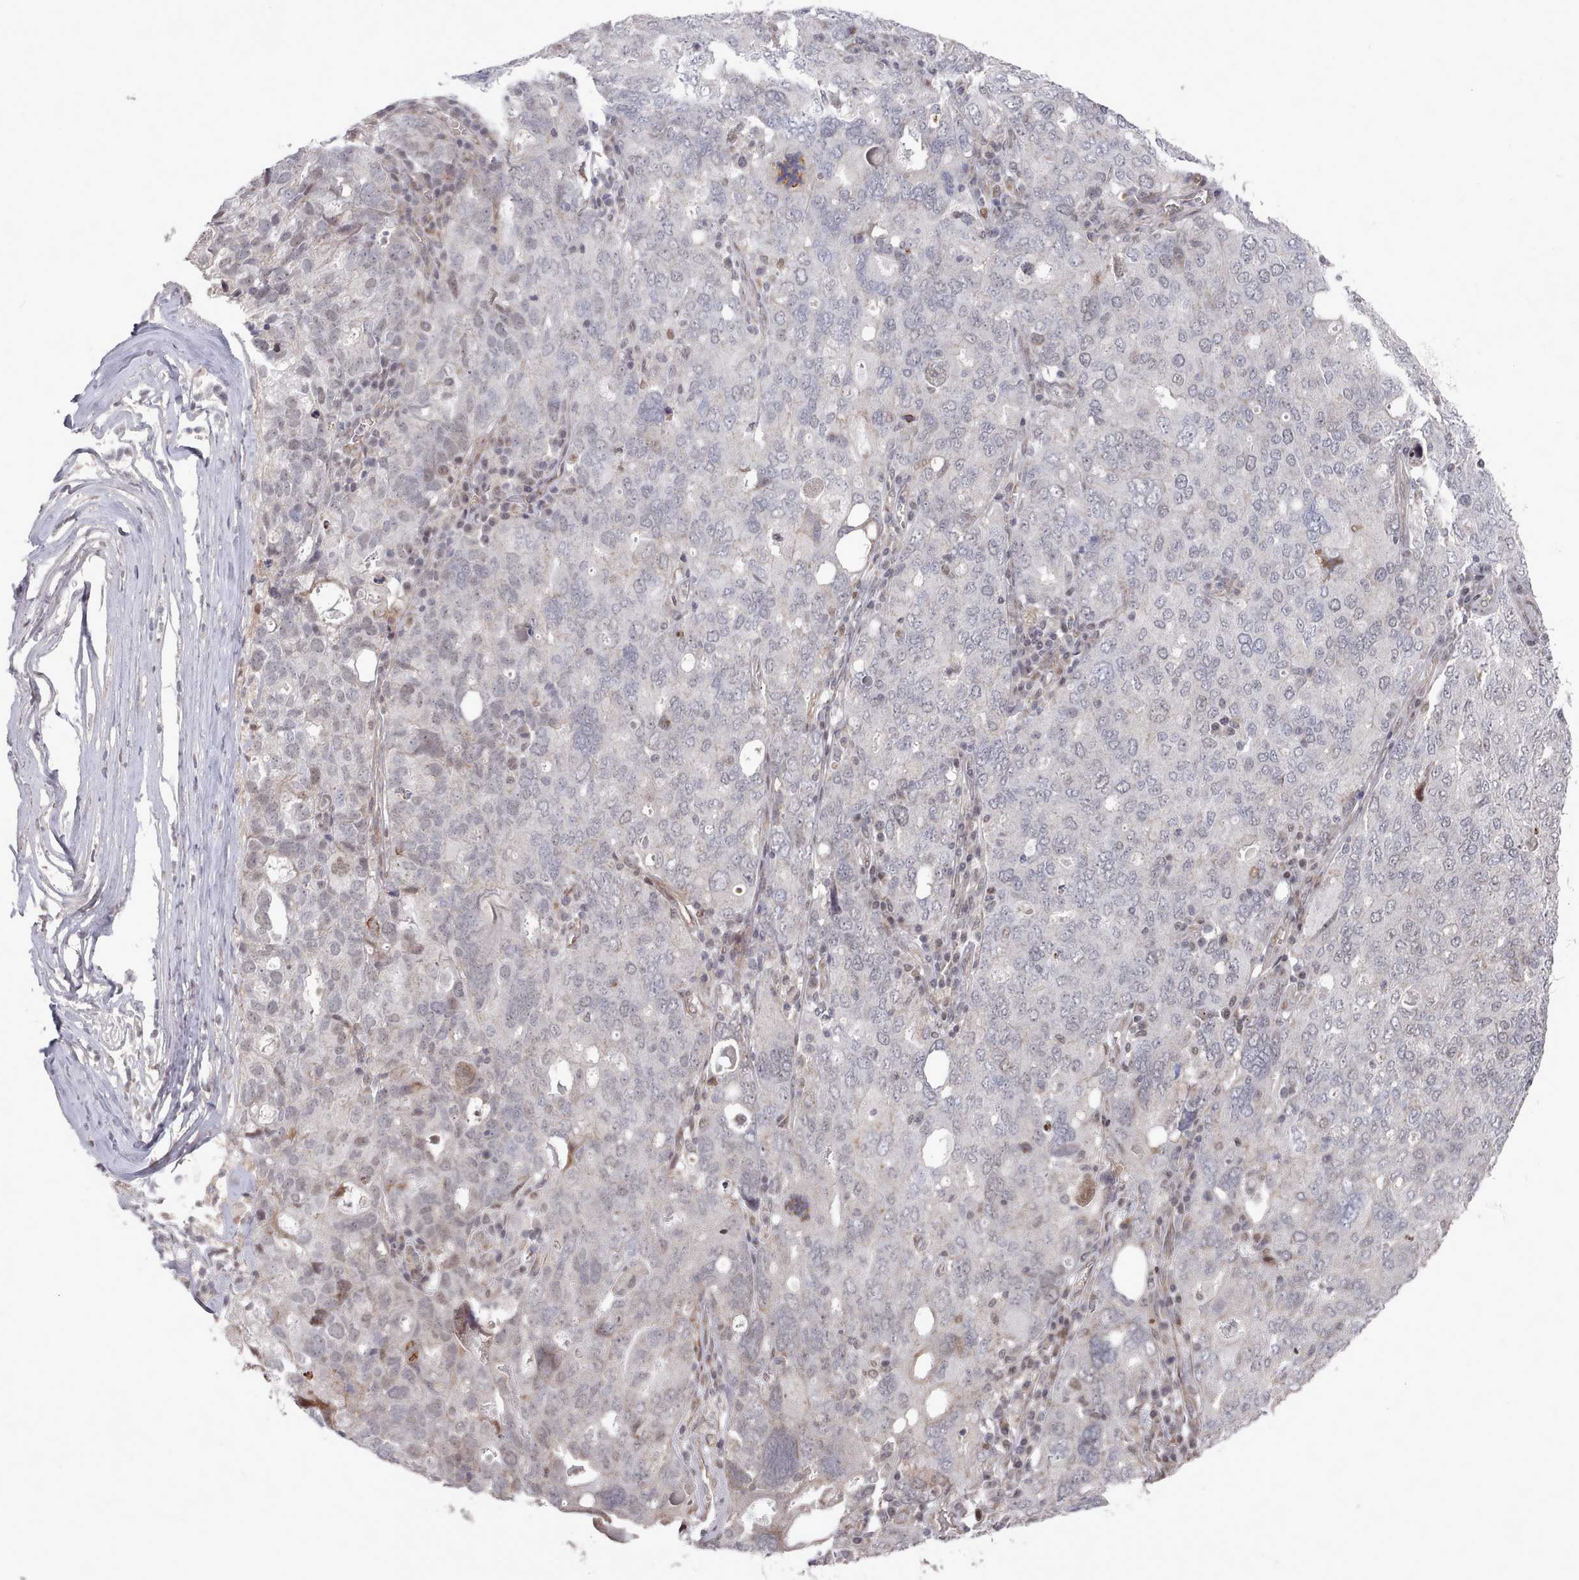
{"staining": {"intensity": "negative", "quantity": "none", "location": "none"}, "tissue": "ovarian cancer", "cell_type": "Tumor cells", "image_type": "cancer", "snomed": [{"axis": "morphology", "description": "Carcinoma, endometroid"}, {"axis": "topography", "description": "Ovary"}], "caption": "A high-resolution photomicrograph shows IHC staining of endometroid carcinoma (ovarian), which exhibits no significant staining in tumor cells. (DAB IHC visualized using brightfield microscopy, high magnification).", "gene": "CPSF4", "patient": {"sex": "female", "age": 62}}